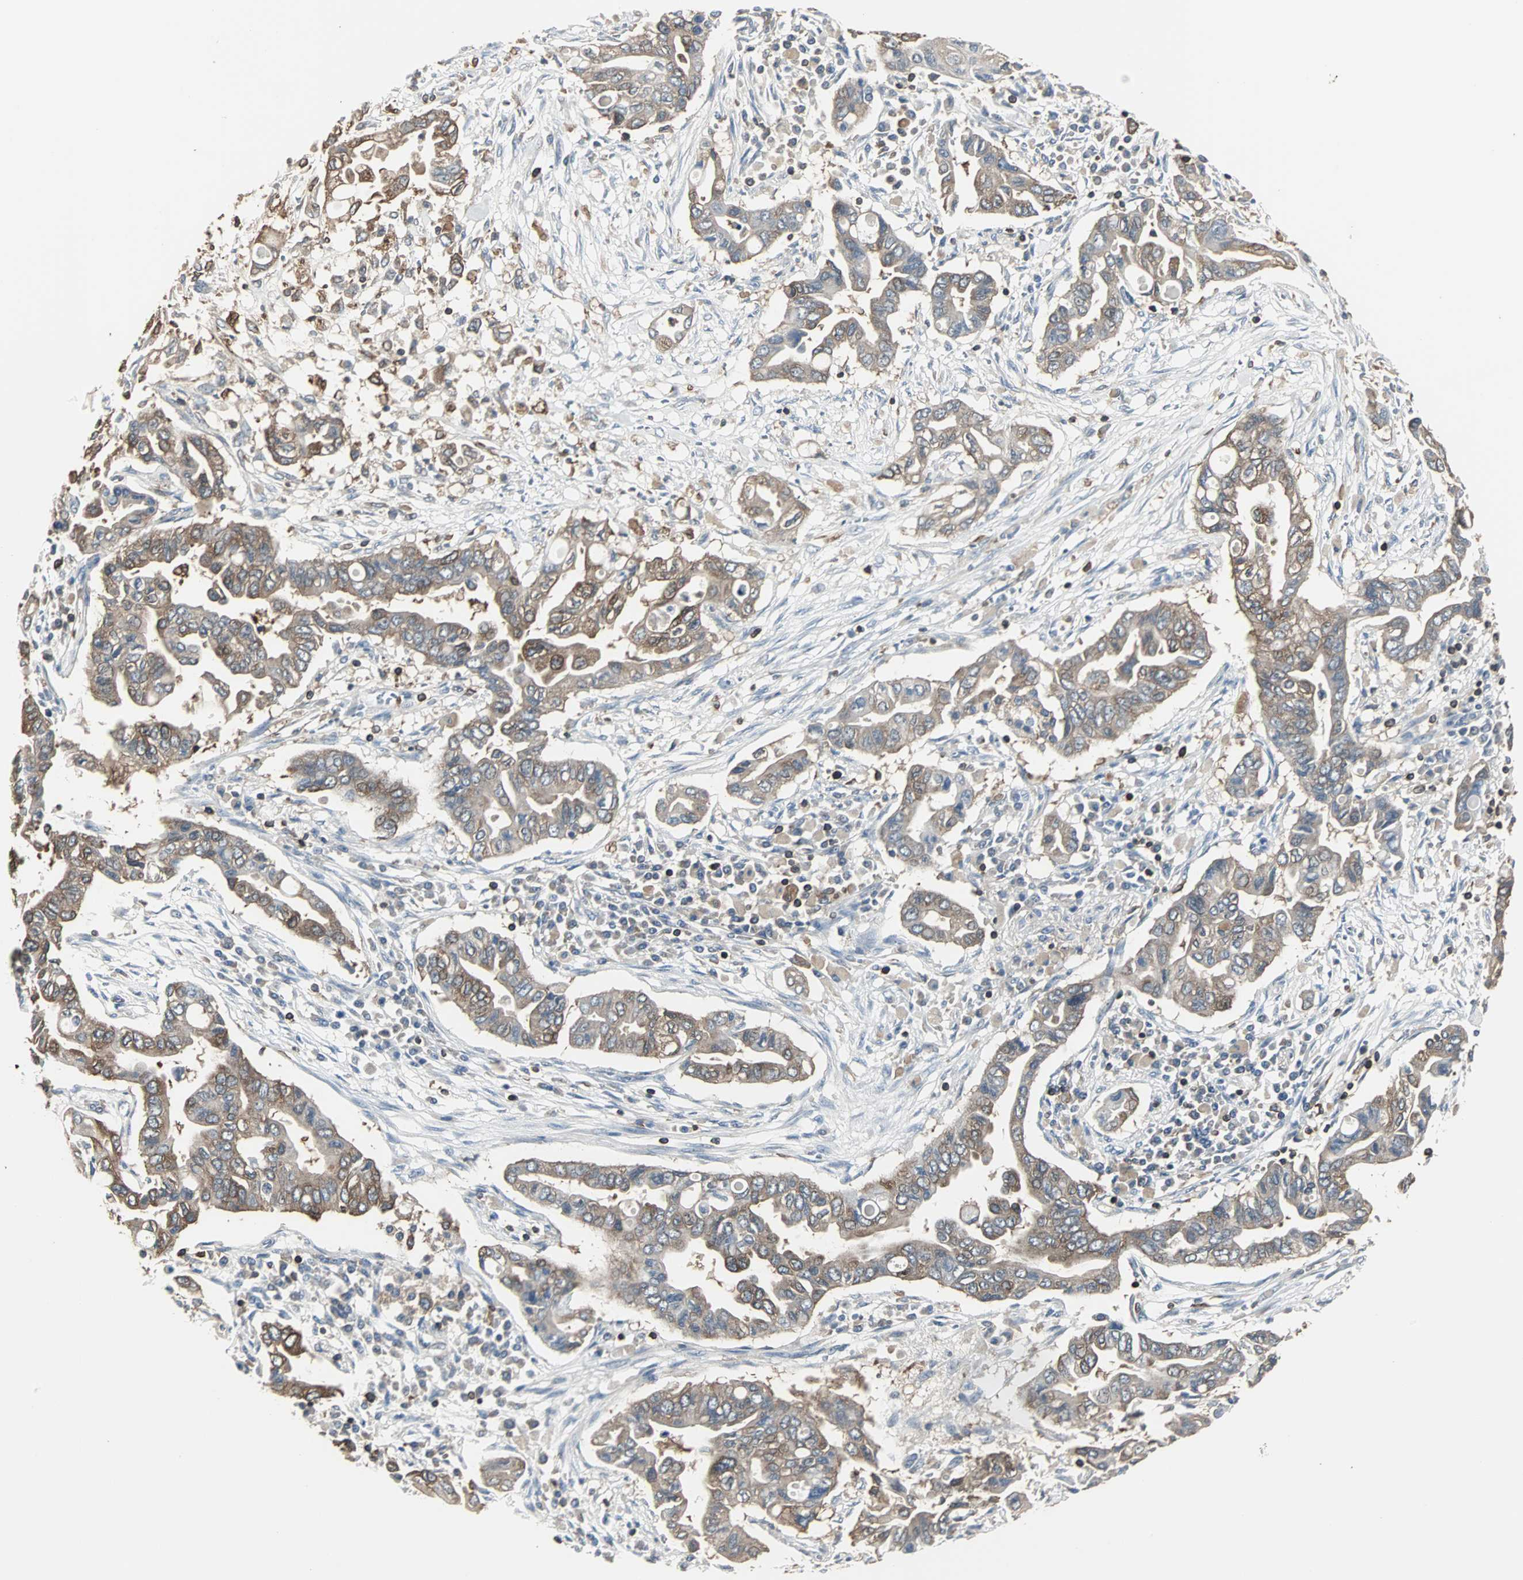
{"staining": {"intensity": "moderate", "quantity": ">75%", "location": "cytoplasmic/membranous"}, "tissue": "pancreatic cancer", "cell_type": "Tumor cells", "image_type": "cancer", "snomed": [{"axis": "morphology", "description": "Adenocarcinoma, NOS"}, {"axis": "topography", "description": "Pancreas"}], "caption": "Protein staining of pancreatic cancer (adenocarcinoma) tissue exhibits moderate cytoplasmic/membranous positivity in about >75% of tumor cells. (DAB IHC, brown staining for protein, blue staining for nuclei).", "gene": "LRRFIP1", "patient": {"sex": "female", "age": 57}}